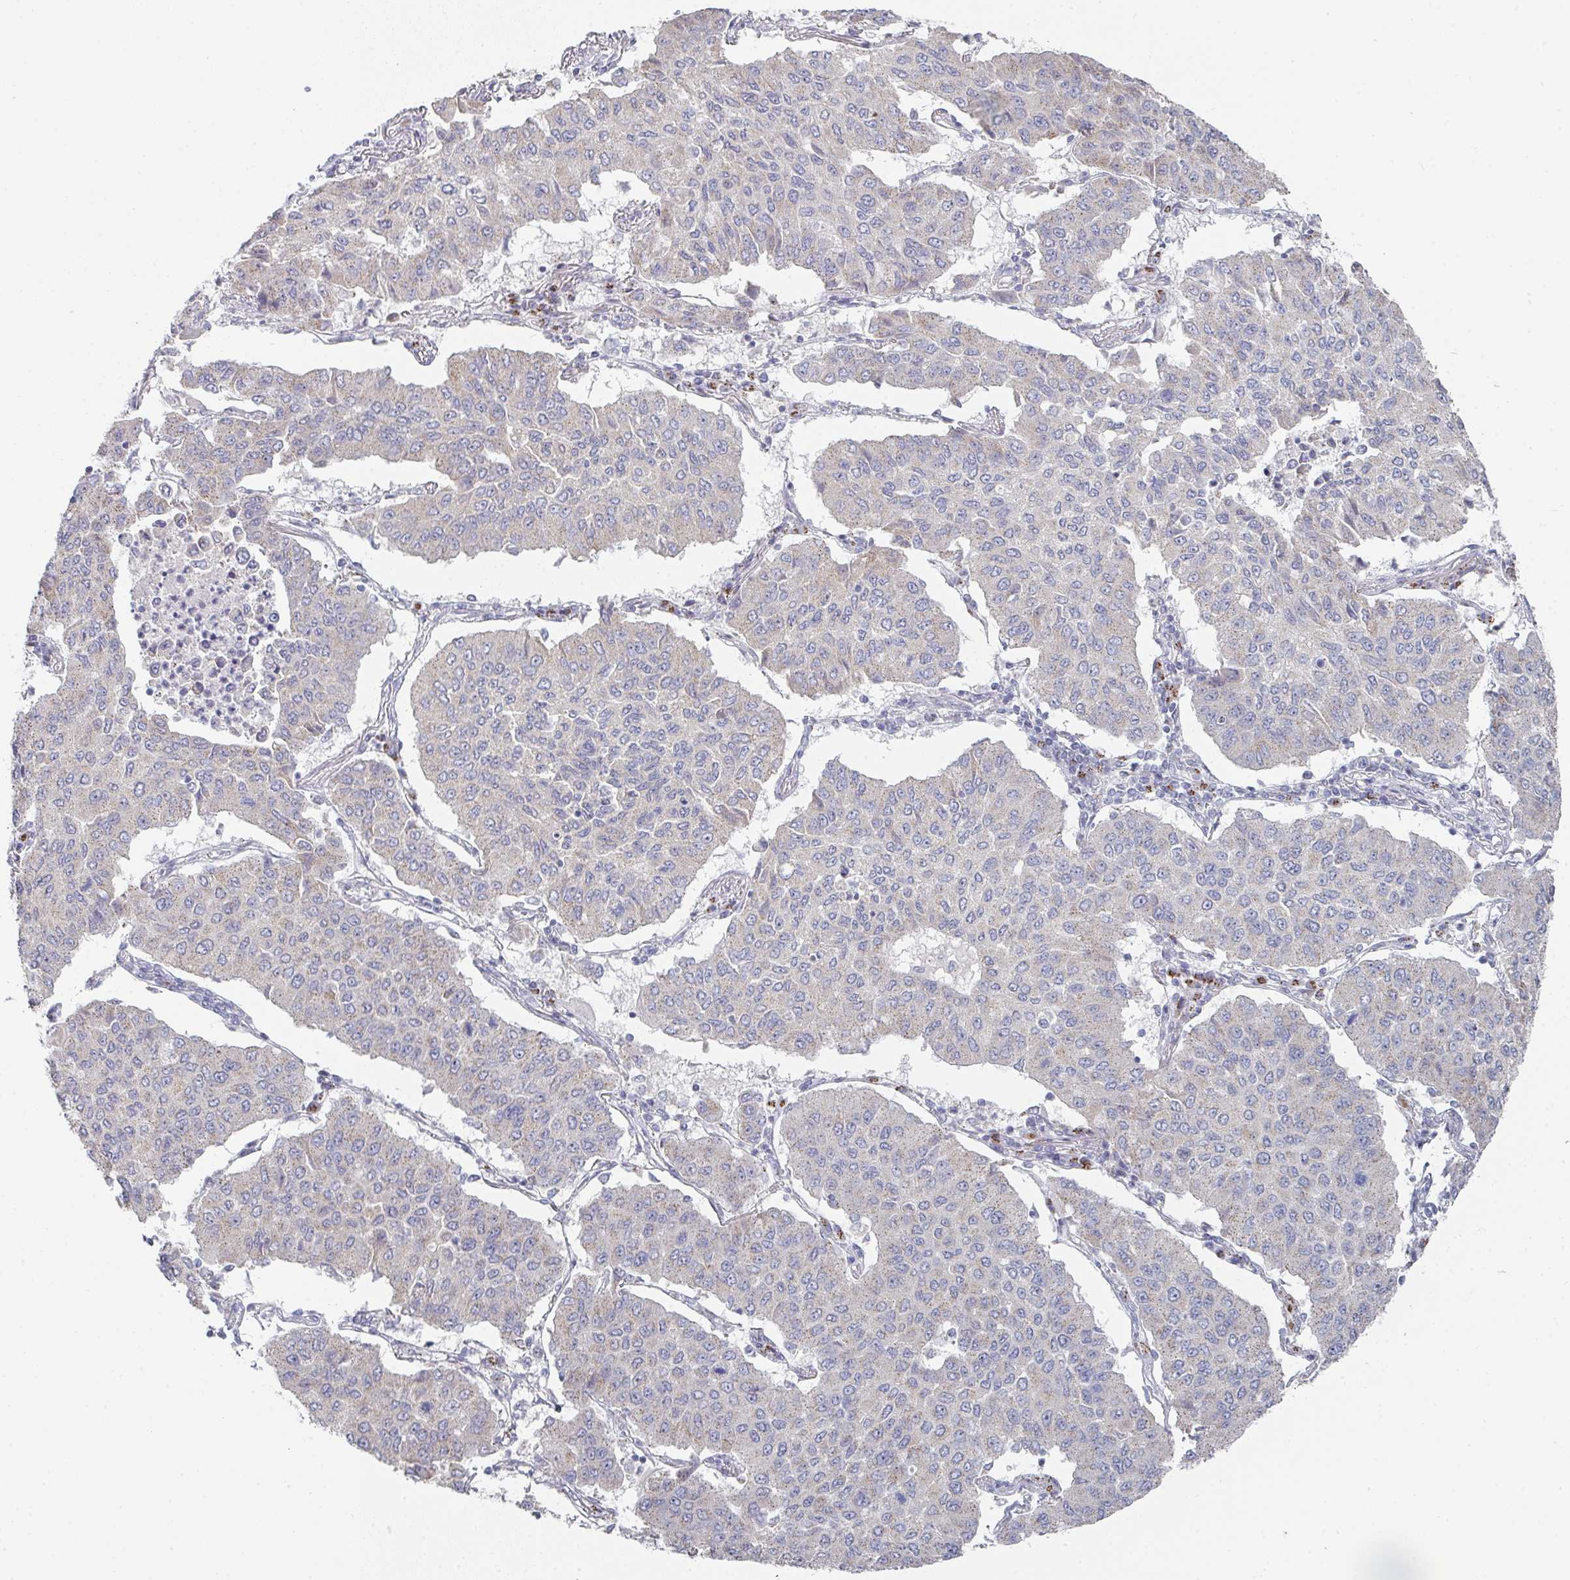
{"staining": {"intensity": "negative", "quantity": "none", "location": "none"}, "tissue": "lung cancer", "cell_type": "Tumor cells", "image_type": "cancer", "snomed": [{"axis": "morphology", "description": "Squamous cell carcinoma, NOS"}, {"axis": "topography", "description": "Lung"}], "caption": "Histopathology image shows no protein expression in tumor cells of lung cancer (squamous cell carcinoma) tissue. The staining was performed using DAB (3,3'-diaminobenzidine) to visualize the protein expression in brown, while the nuclei were stained in blue with hematoxylin (Magnification: 20x).", "gene": "ZNF526", "patient": {"sex": "male", "age": 74}}